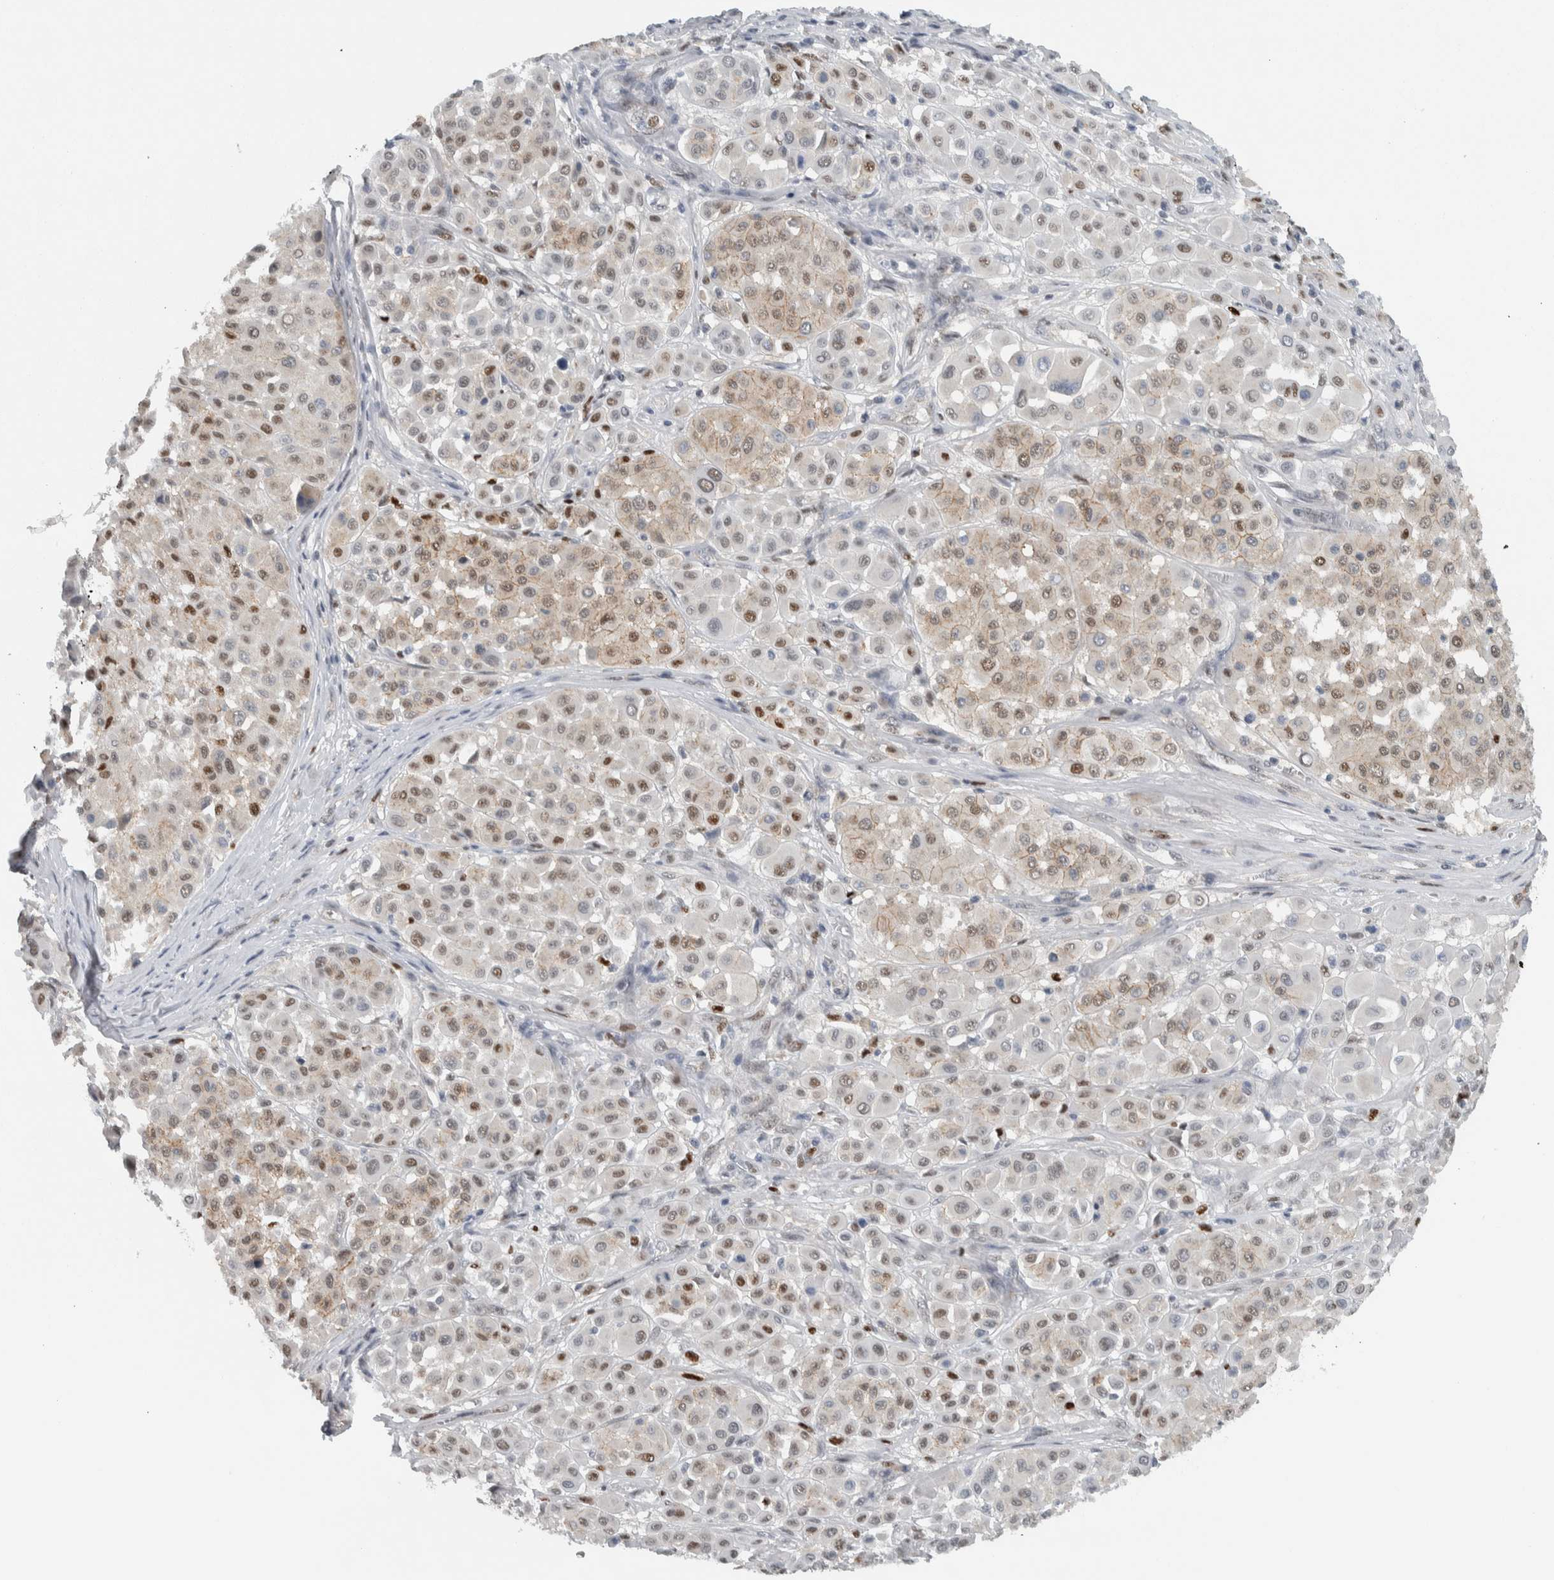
{"staining": {"intensity": "moderate", "quantity": "<25%", "location": "nuclear"}, "tissue": "melanoma", "cell_type": "Tumor cells", "image_type": "cancer", "snomed": [{"axis": "morphology", "description": "Malignant melanoma, Metastatic site"}, {"axis": "topography", "description": "Soft tissue"}], "caption": "Human malignant melanoma (metastatic site) stained for a protein (brown) exhibits moderate nuclear positive expression in about <25% of tumor cells.", "gene": "ADPRM", "patient": {"sex": "male", "age": 41}}